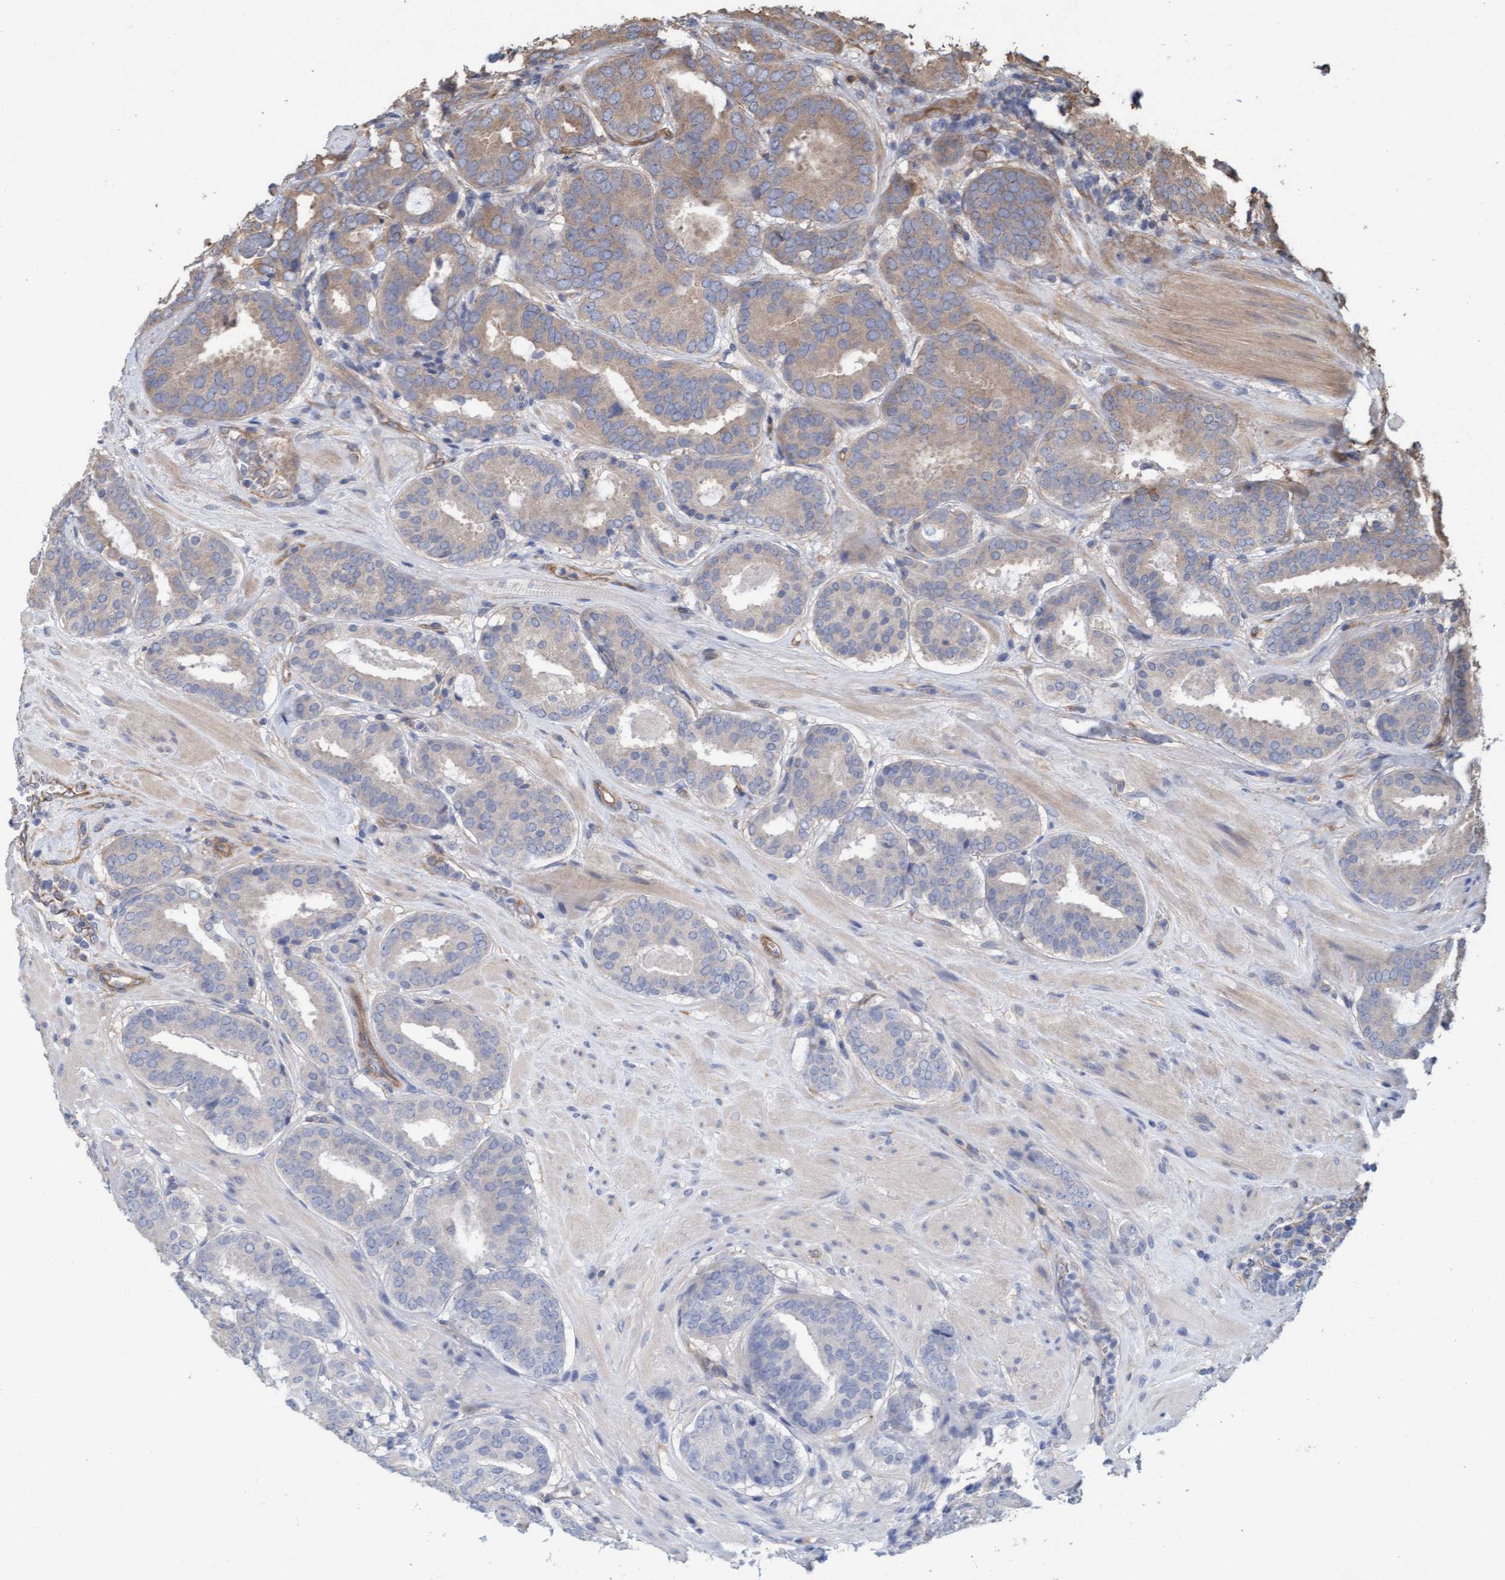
{"staining": {"intensity": "moderate", "quantity": "25%-75%", "location": "cytoplasmic/membranous"}, "tissue": "prostate cancer", "cell_type": "Tumor cells", "image_type": "cancer", "snomed": [{"axis": "morphology", "description": "Adenocarcinoma, Low grade"}, {"axis": "topography", "description": "Prostate"}], "caption": "Brown immunohistochemical staining in prostate adenocarcinoma (low-grade) displays moderate cytoplasmic/membranous positivity in about 25%-75% of tumor cells.", "gene": "CDC42EP4", "patient": {"sex": "male", "age": 69}}